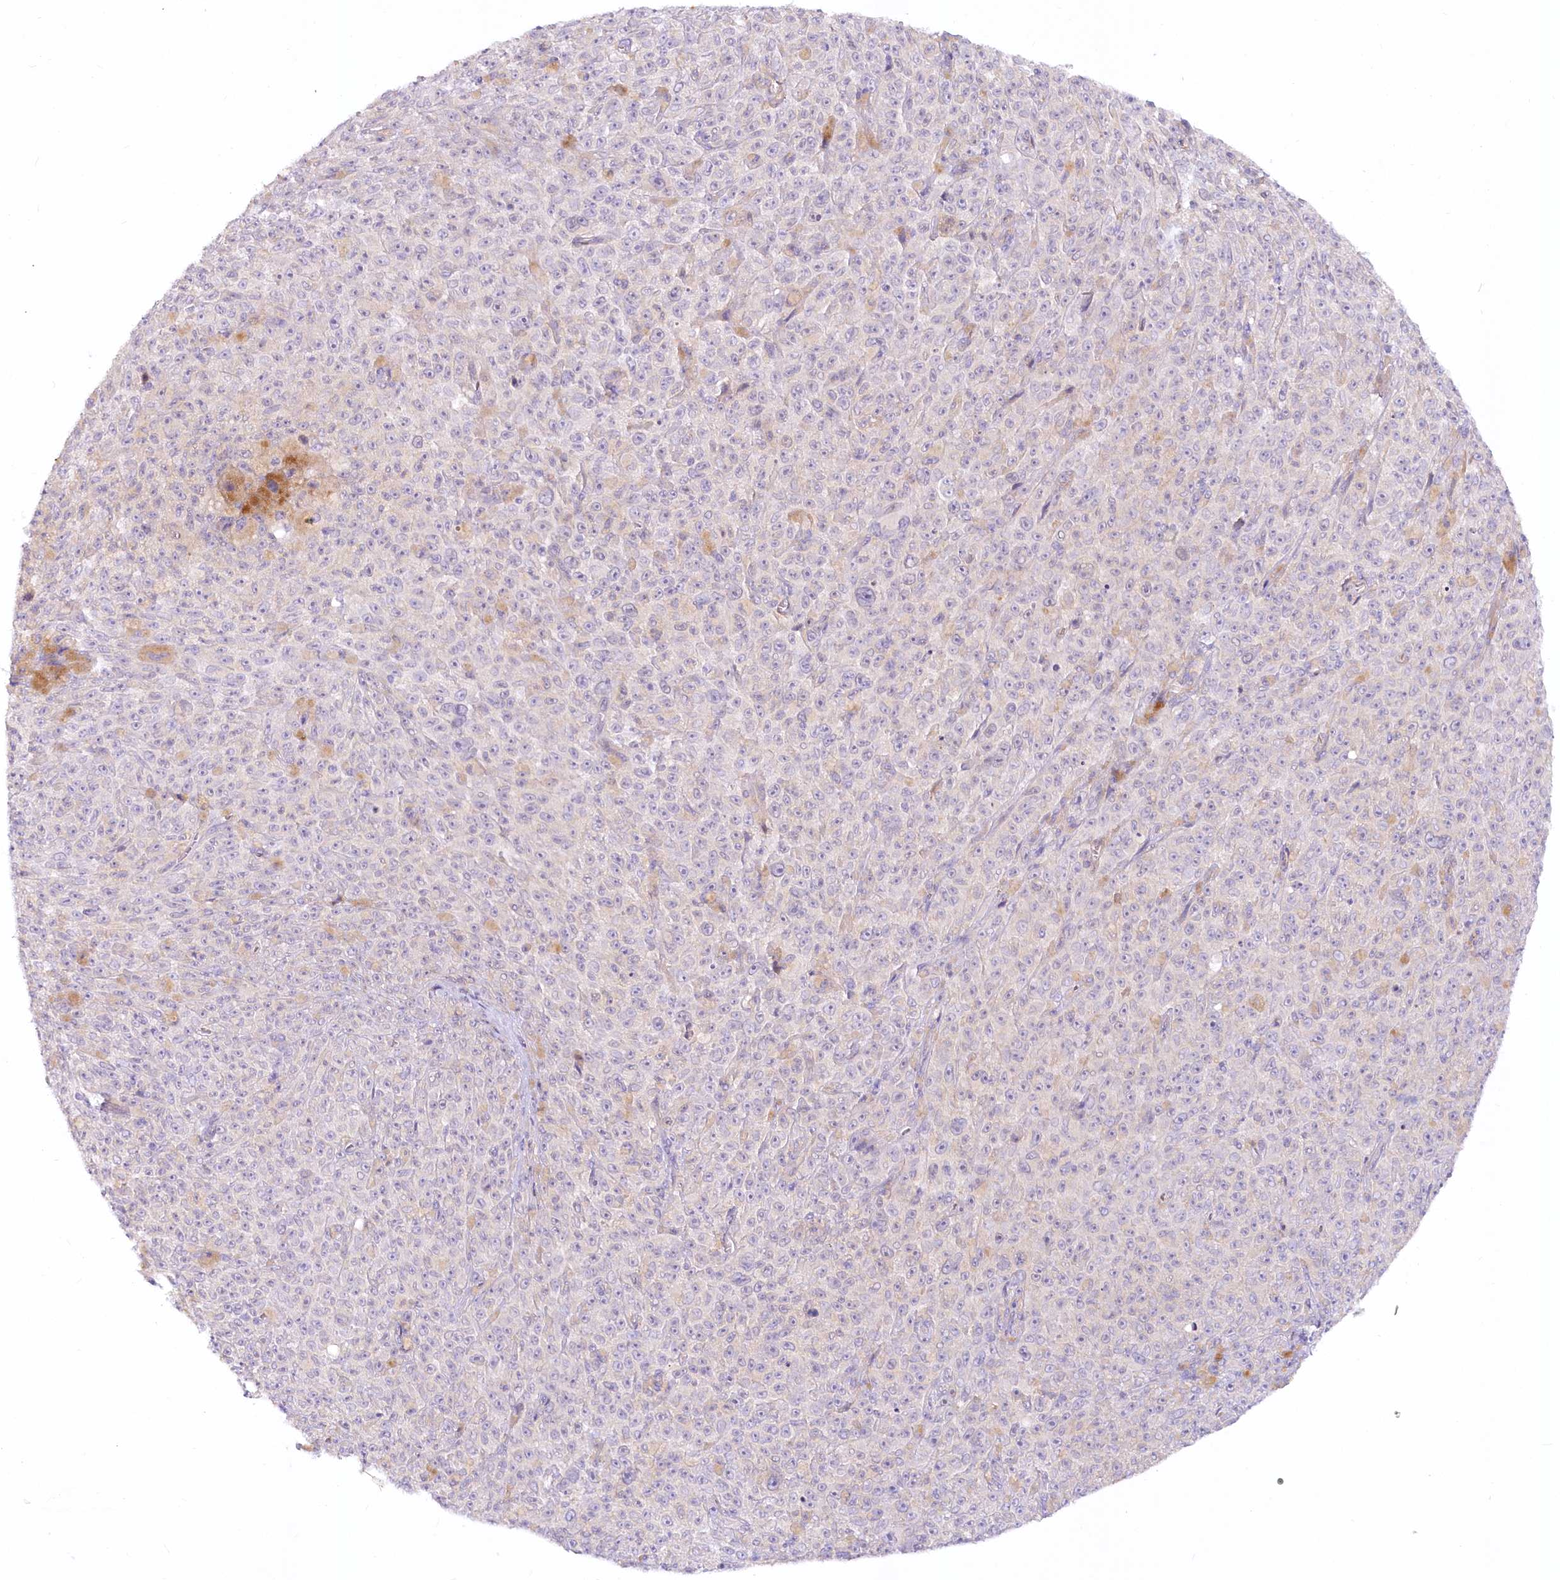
{"staining": {"intensity": "negative", "quantity": "none", "location": "none"}, "tissue": "melanoma", "cell_type": "Tumor cells", "image_type": "cancer", "snomed": [{"axis": "morphology", "description": "Malignant melanoma, NOS"}, {"axis": "topography", "description": "Skin"}], "caption": "An immunohistochemistry histopathology image of malignant melanoma is shown. There is no staining in tumor cells of malignant melanoma. (DAB IHC, high magnification).", "gene": "EFHC2", "patient": {"sex": "female", "age": 82}}